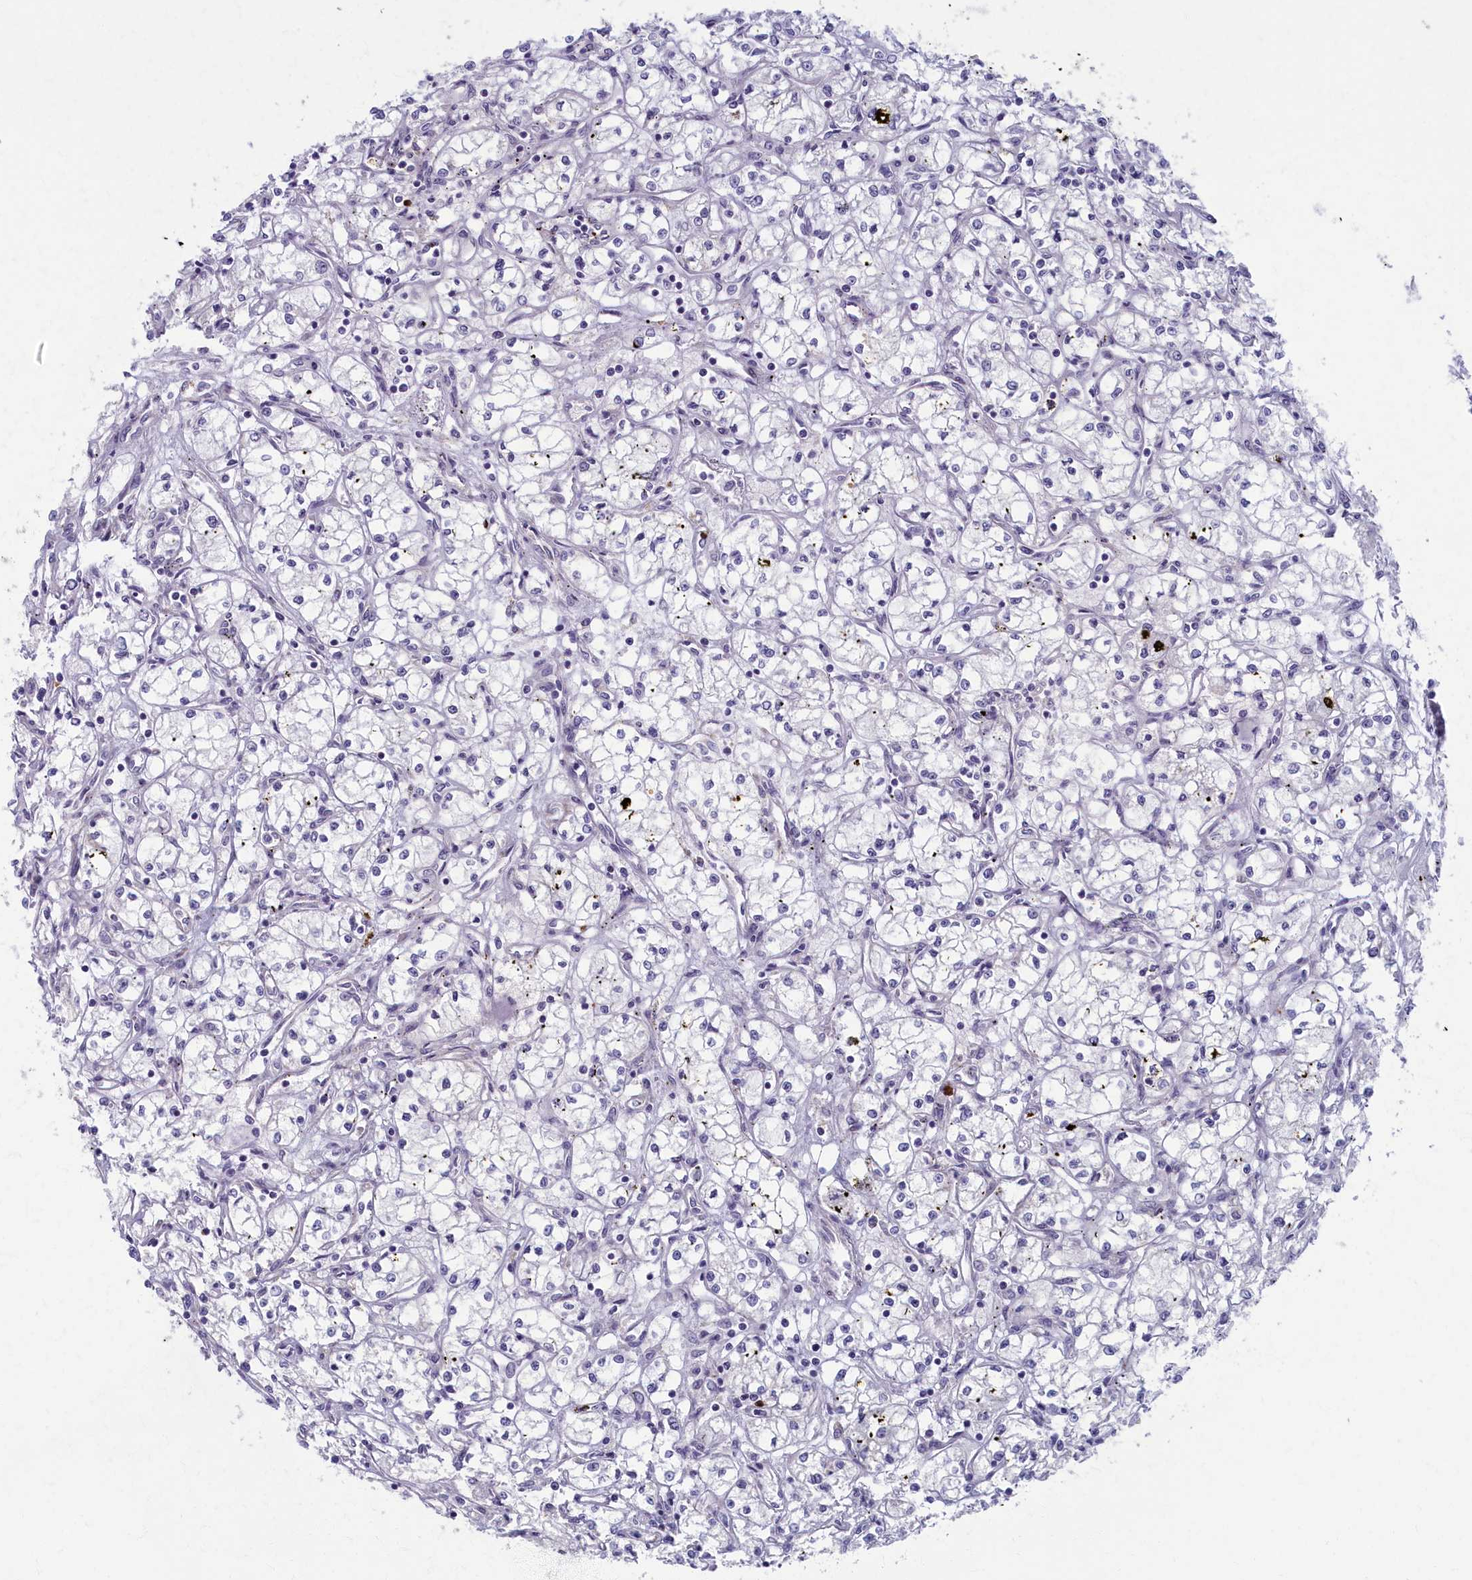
{"staining": {"intensity": "negative", "quantity": "none", "location": "none"}, "tissue": "renal cancer", "cell_type": "Tumor cells", "image_type": "cancer", "snomed": [{"axis": "morphology", "description": "Adenocarcinoma, NOS"}, {"axis": "topography", "description": "Kidney"}], "caption": "The image demonstrates no significant positivity in tumor cells of renal cancer (adenocarcinoma).", "gene": "MRPS25", "patient": {"sex": "male", "age": 59}}